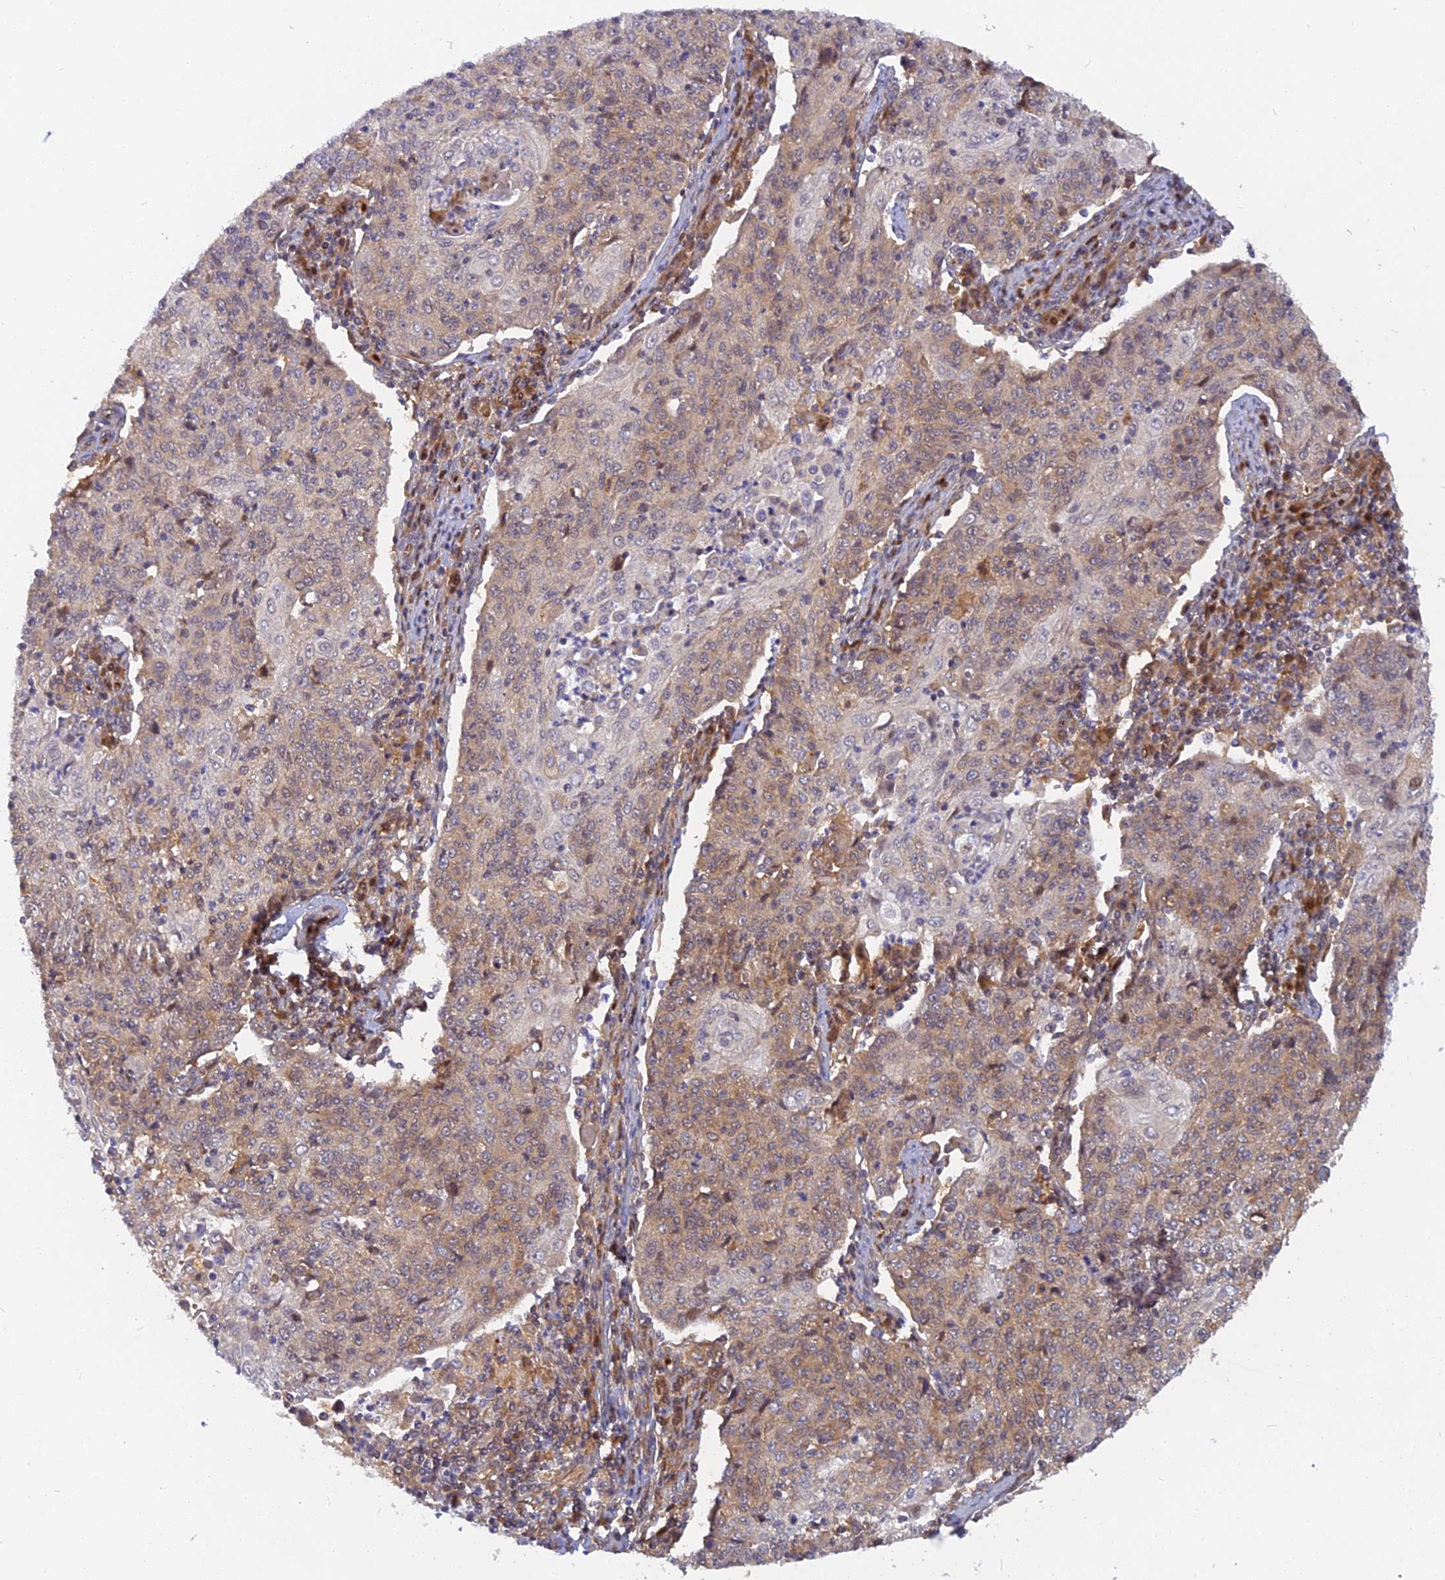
{"staining": {"intensity": "moderate", "quantity": "25%-75%", "location": "cytoplasmic/membranous"}, "tissue": "cervical cancer", "cell_type": "Tumor cells", "image_type": "cancer", "snomed": [{"axis": "morphology", "description": "Squamous cell carcinoma, NOS"}, {"axis": "topography", "description": "Cervix"}], "caption": "The histopathology image reveals a brown stain indicating the presence of a protein in the cytoplasmic/membranous of tumor cells in cervical cancer (squamous cell carcinoma).", "gene": "ARL2BP", "patient": {"sex": "female", "age": 48}}